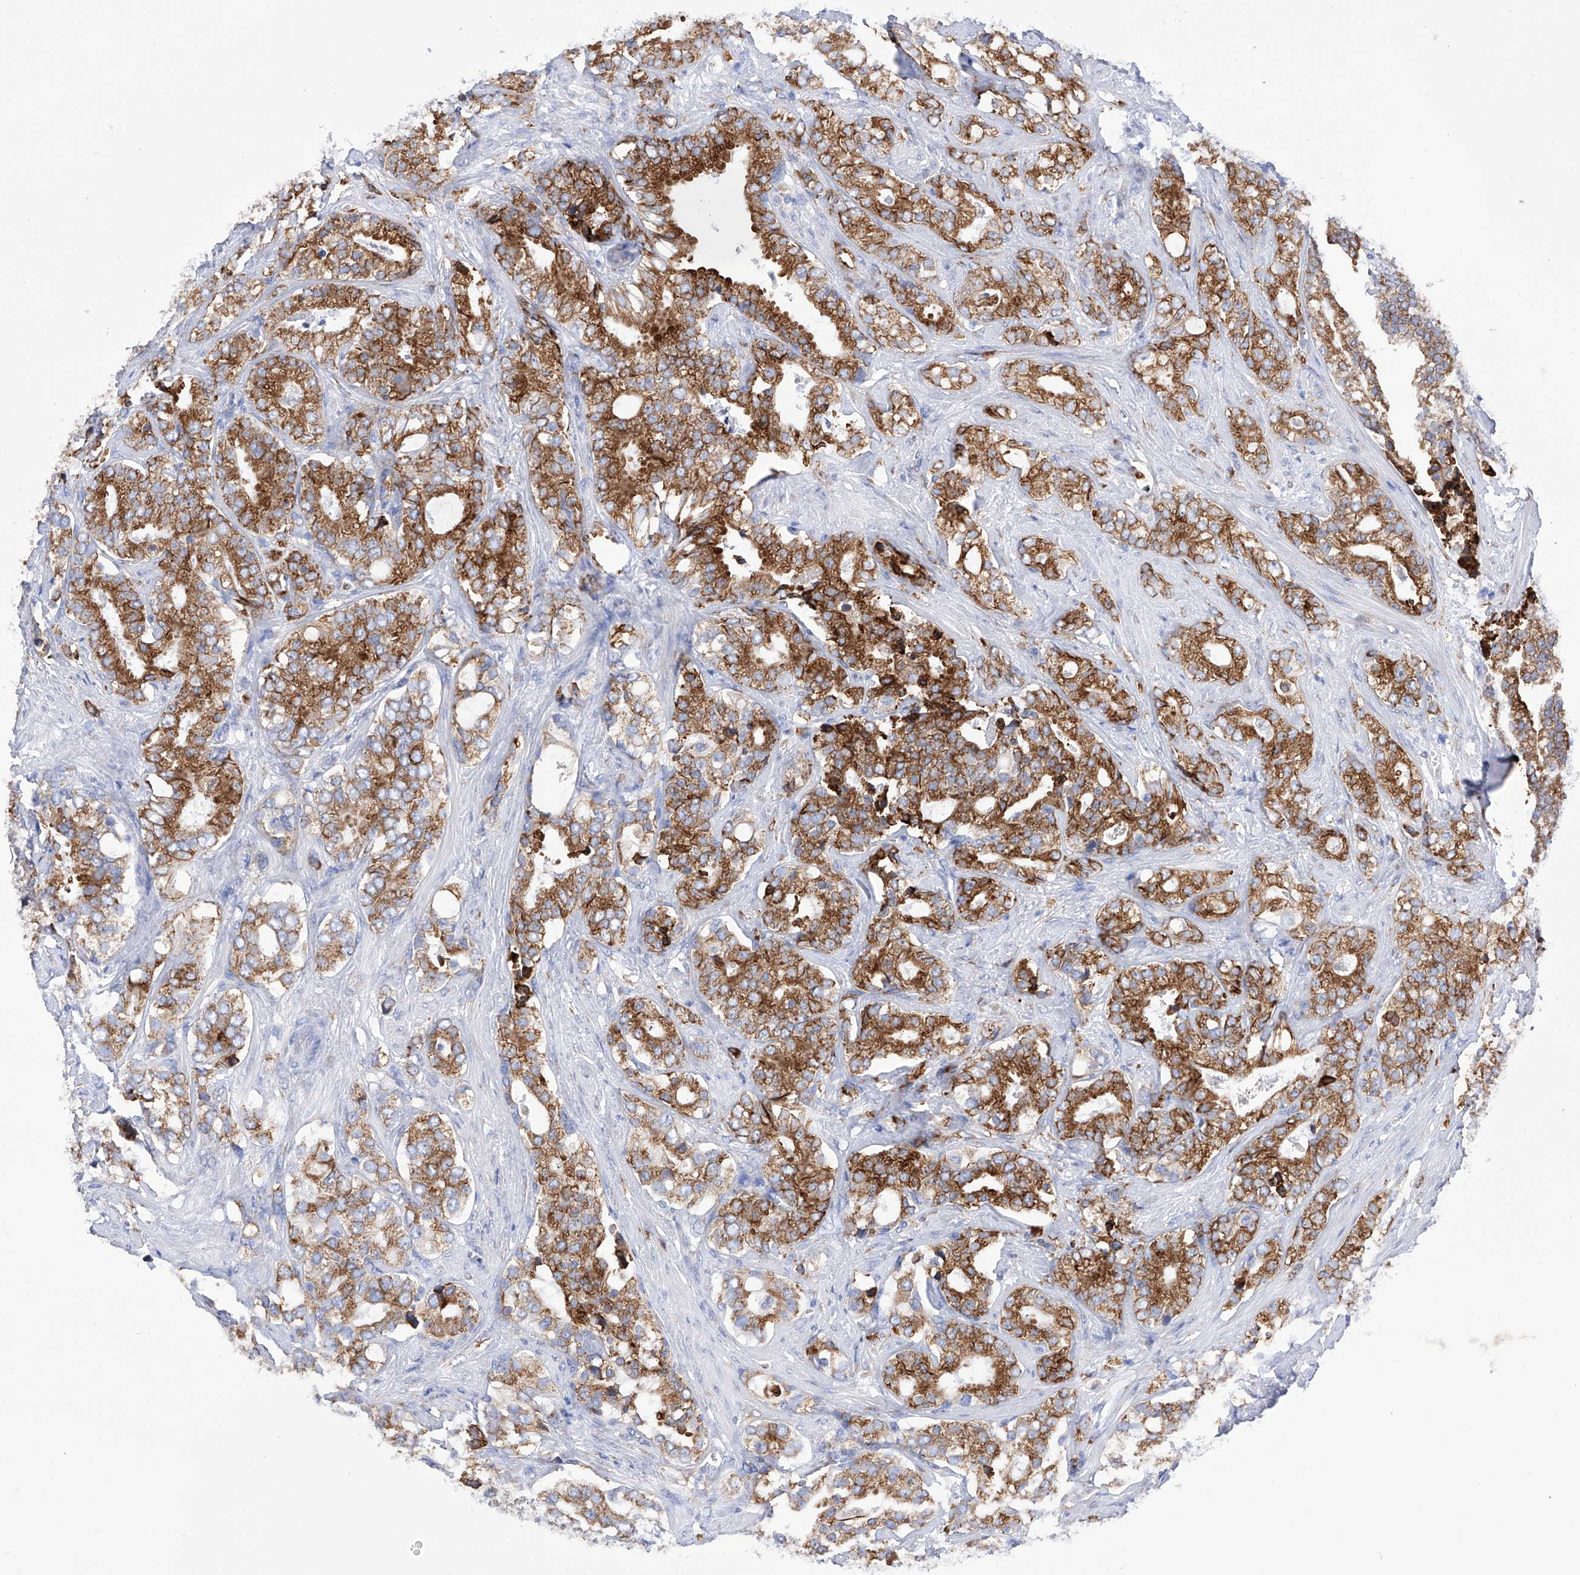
{"staining": {"intensity": "moderate", "quantity": ">75%", "location": "cytoplasmic/membranous"}, "tissue": "prostate cancer", "cell_type": "Tumor cells", "image_type": "cancer", "snomed": [{"axis": "morphology", "description": "Adenocarcinoma, High grade"}, {"axis": "topography", "description": "Prostate and seminal vesicle, NOS"}], "caption": "Human prostate cancer (adenocarcinoma (high-grade)) stained for a protein (brown) reveals moderate cytoplasmic/membranous positive staining in about >75% of tumor cells.", "gene": "PDIA5", "patient": {"sex": "male", "age": 67}}